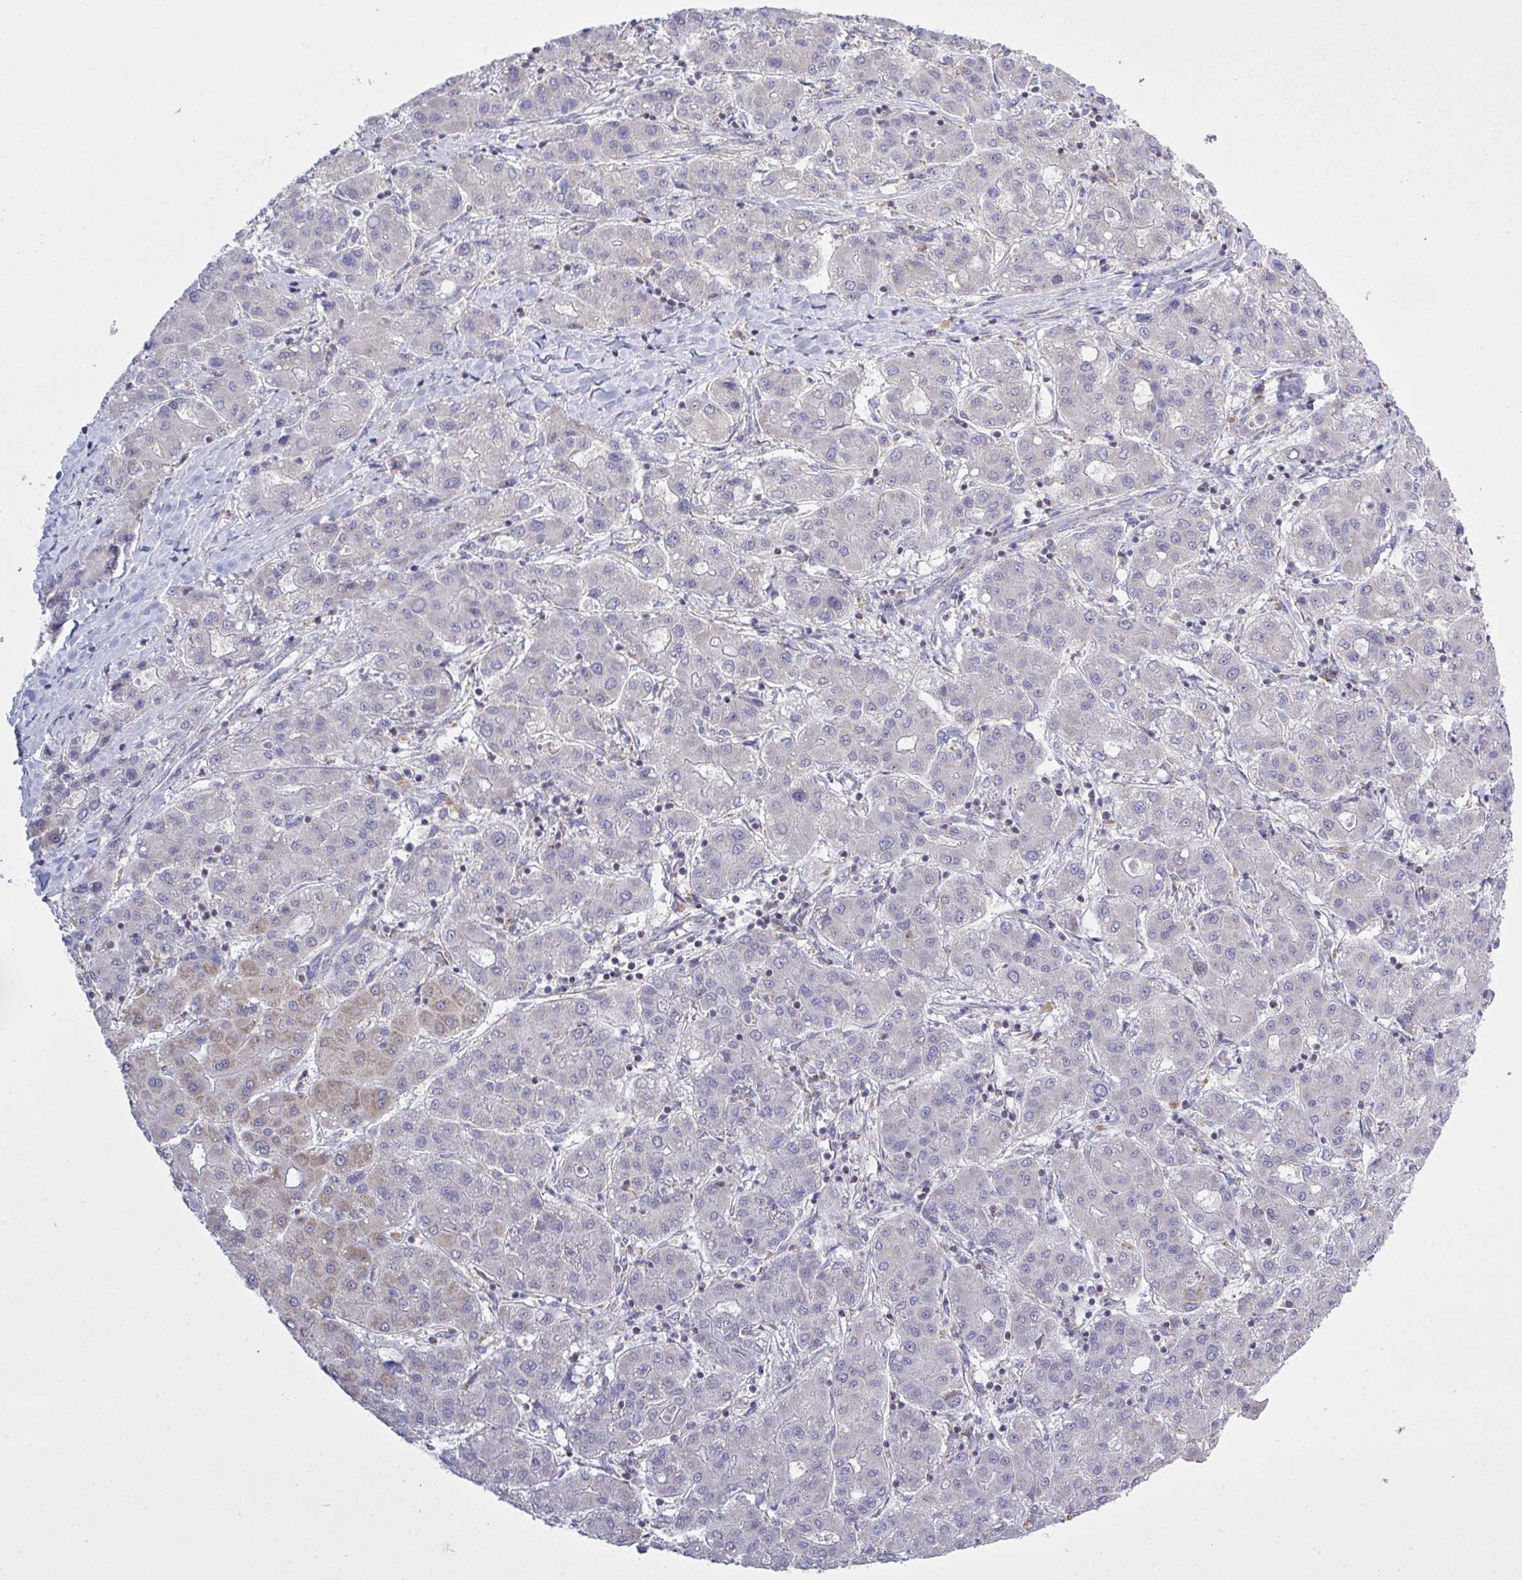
{"staining": {"intensity": "weak", "quantity": "<25%", "location": "cytoplasmic/membranous"}, "tissue": "liver cancer", "cell_type": "Tumor cells", "image_type": "cancer", "snomed": [{"axis": "morphology", "description": "Carcinoma, Hepatocellular, NOS"}, {"axis": "topography", "description": "Liver"}], "caption": "Immunohistochemical staining of human liver hepatocellular carcinoma reveals no significant positivity in tumor cells.", "gene": "NDUFA7", "patient": {"sex": "male", "age": 65}}